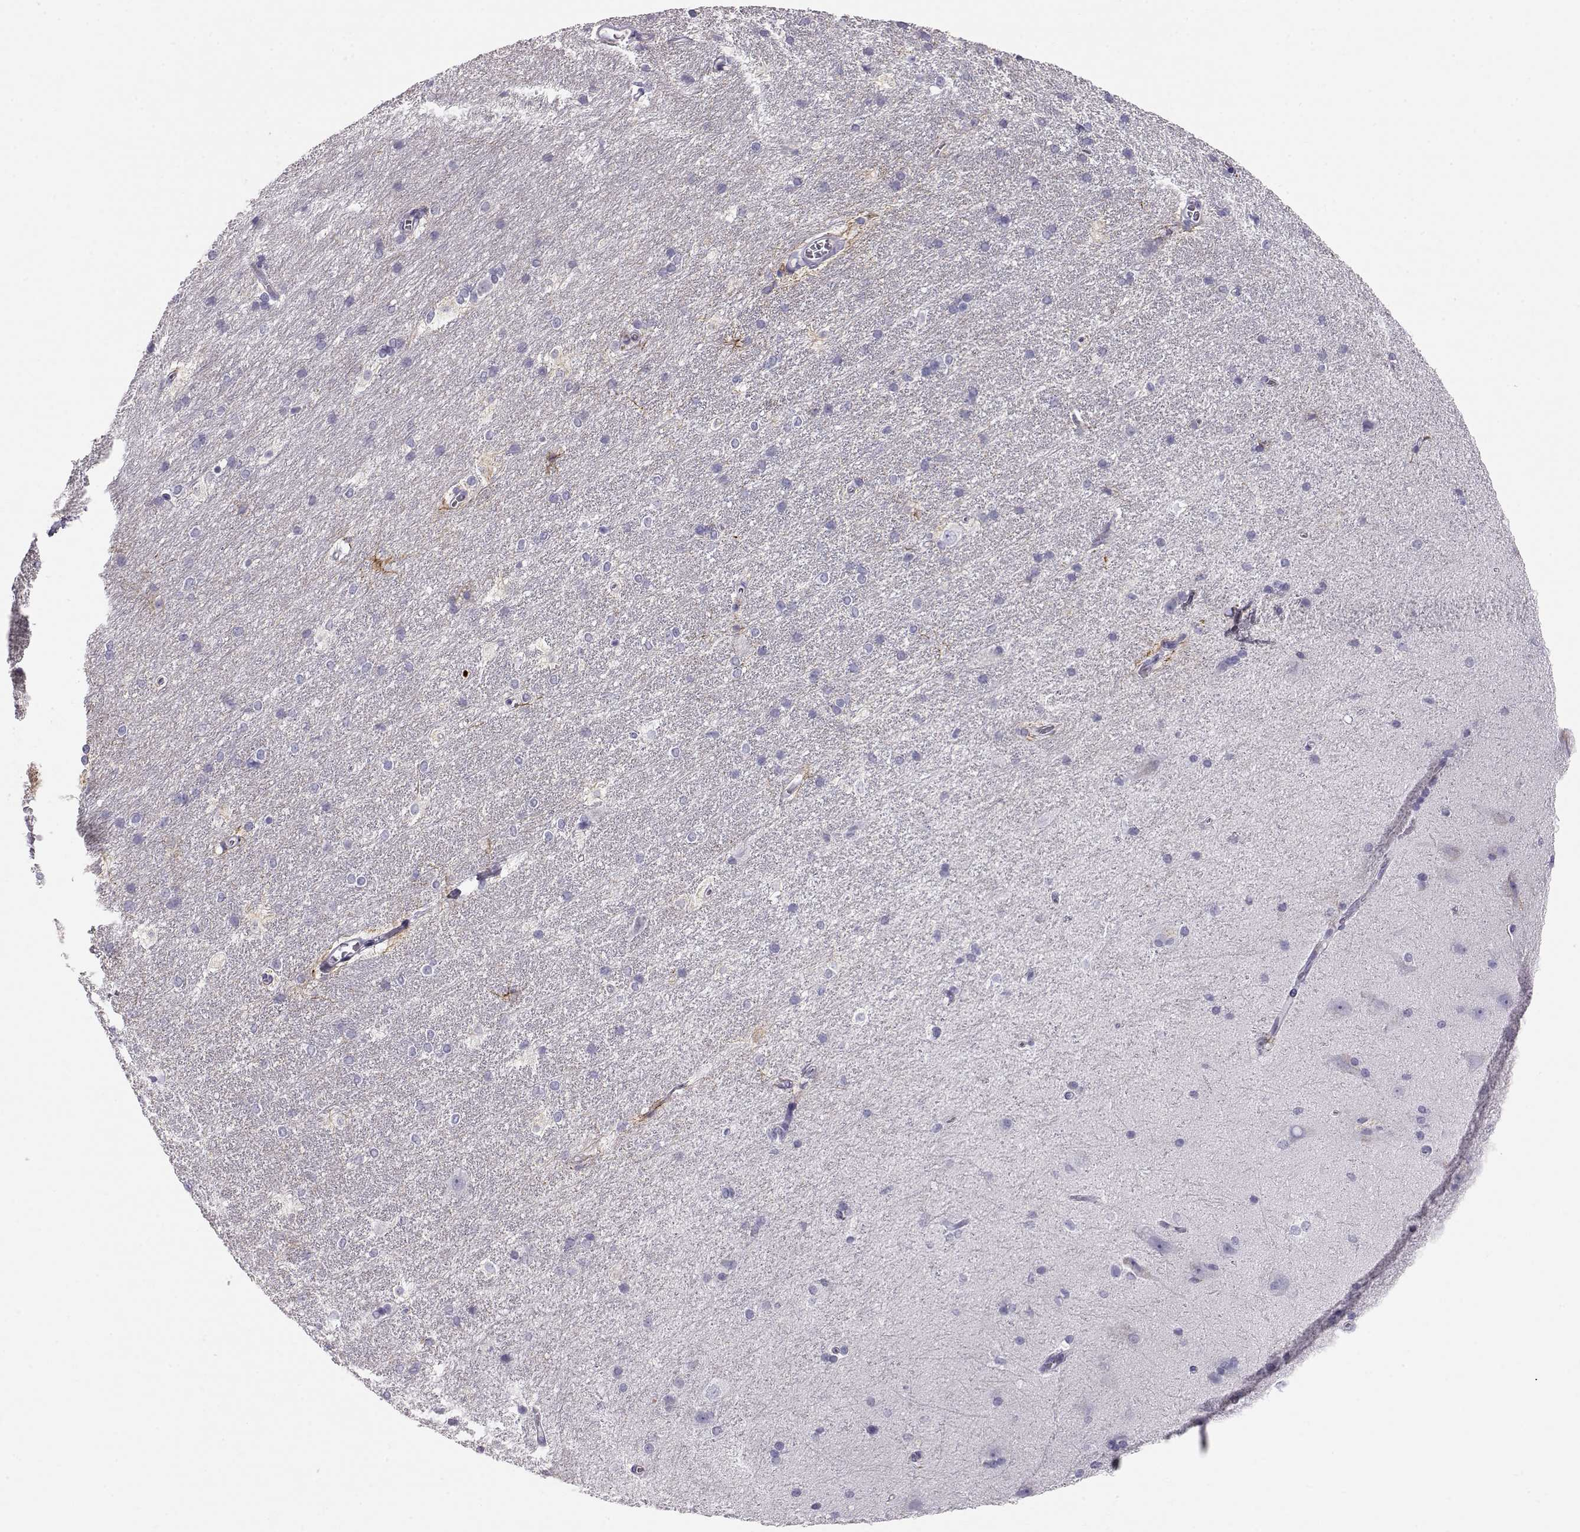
{"staining": {"intensity": "negative", "quantity": "none", "location": "none"}, "tissue": "hippocampus", "cell_type": "Glial cells", "image_type": "normal", "snomed": [{"axis": "morphology", "description": "Normal tissue, NOS"}, {"axis": "topography", "description": "Cerebral cortex"}, {"axis": "topography", "description": "Hippocampus"}], "caption": "Protein analysis of unremarkable hippocampus exhibits no significant positivity in glial cells.", "gene": "GPR26", "patient": {"sex": "female", "age": 19}}